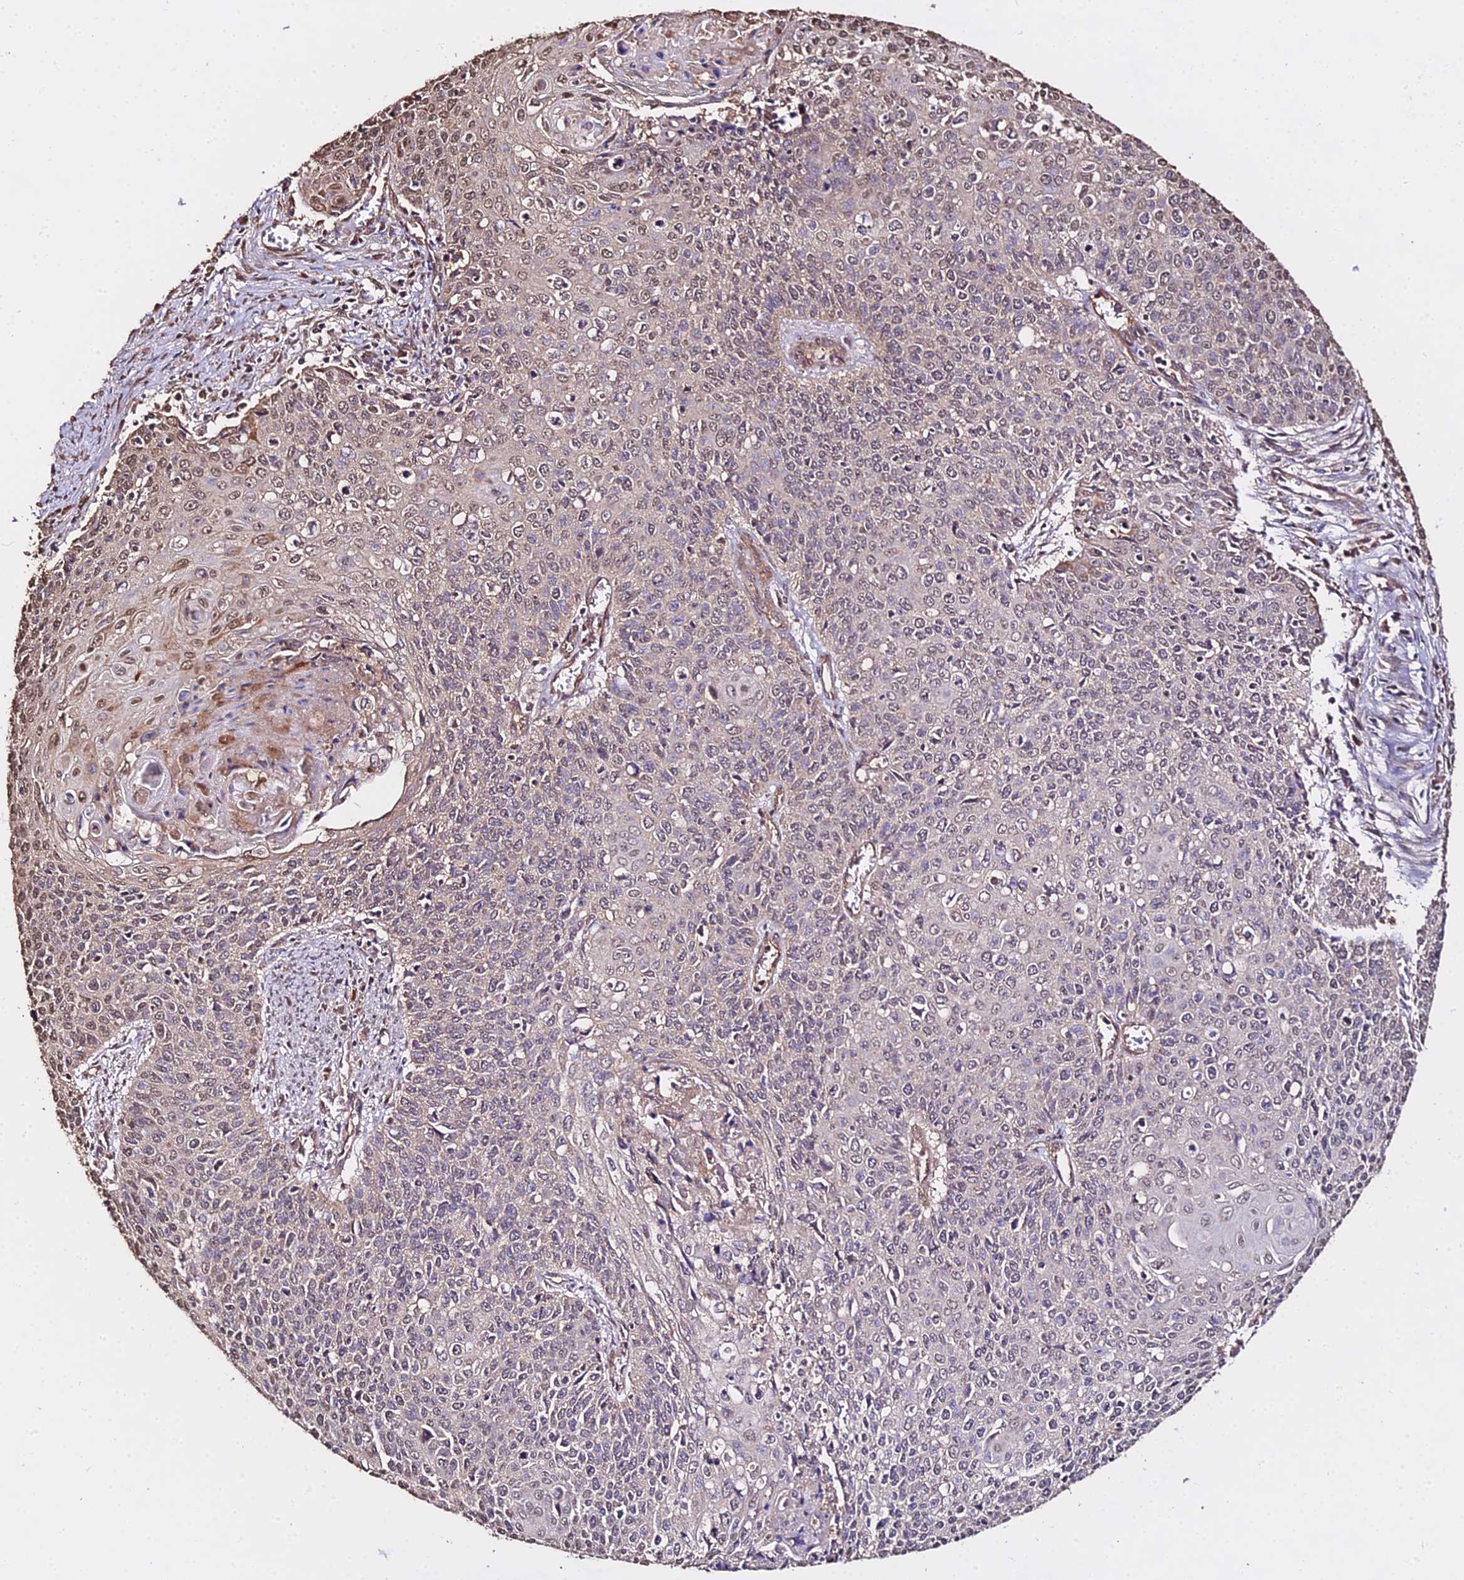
{"staining": {"intensity": "weak", "quantity": "25%-75%", "location": "nuclear"}, "tissue": "cervical cancer", "cell_type": "Tumor cells", "image_type": "cancer", "snomed": [{"axis": "morphology", "description": "Squamous cell carcinoma, NOS"}, {"axis": "topography", "description": "Cervix"}], "caption": "Protein analysis of cervical squamous cell carcinoma tissue demonstrates weak nuclear staining in approximately 25%-75% of tumor cells.", "gene": "METTL13", "patient": {"sex": "female", "age": 39}}